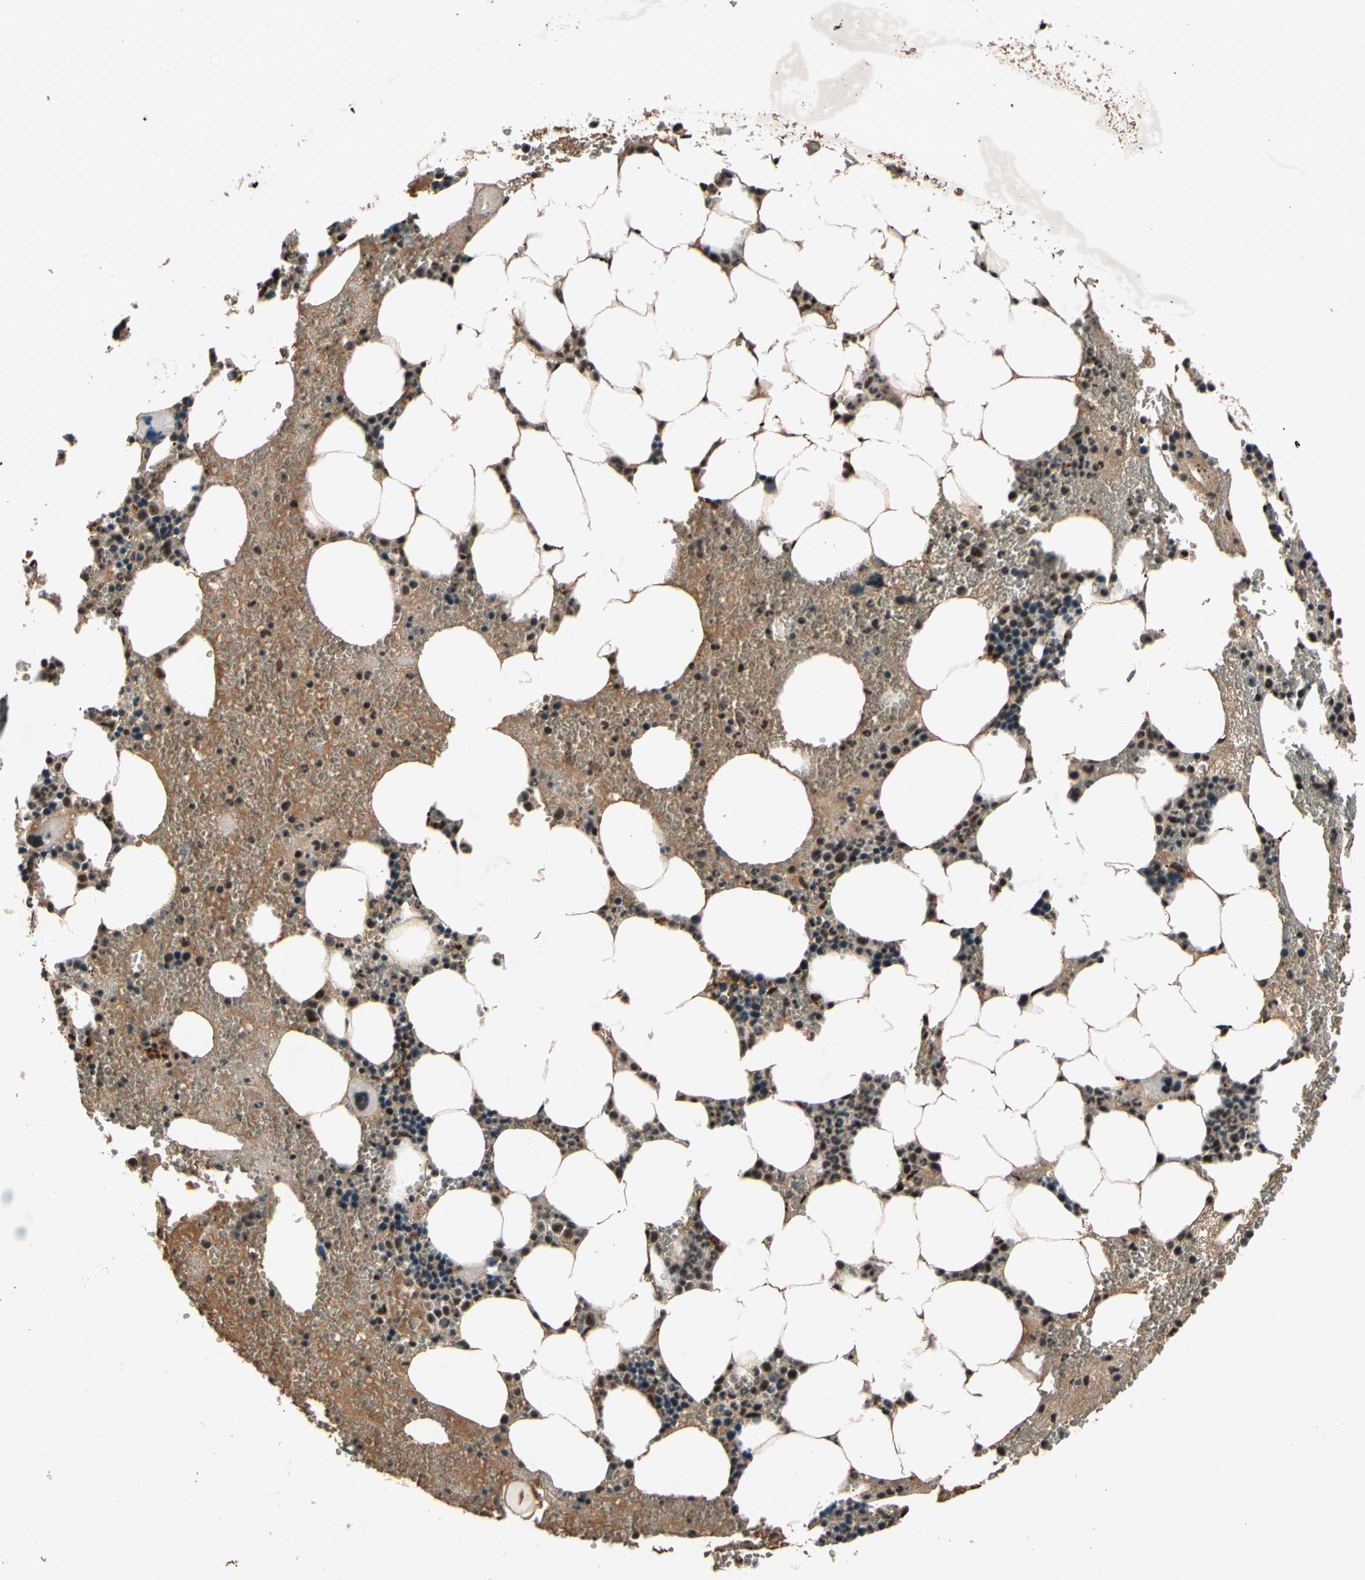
{"staining": {"intensity": "moderate", "quantity": "25%-75%", "location": "cytoplasmic/membranous,nuclear"}, "tissue": "bone marrow", "cell_type": "Hematopoietic cells", "image_type": "normal", "snomed": [{"axis": "morphology", "description": "Normal tissue, NOS"}, {"axis": "morphology", "description": "Inflammation, NOS"}, {"axis": "topography", "description": "Bone marrow"}], "caption": "Brown immunohistochemical staining in benign bone marrow exhibits moderate cytoplasmic/membranous,nuclear expression in about 25%-75% of hematopoietic cells. Immunohistochemistry (ihc) stains the protein in brown and the nuclei are stained blue.", "gene": "PML", "patient": {"sex": "female", "age": 76}}